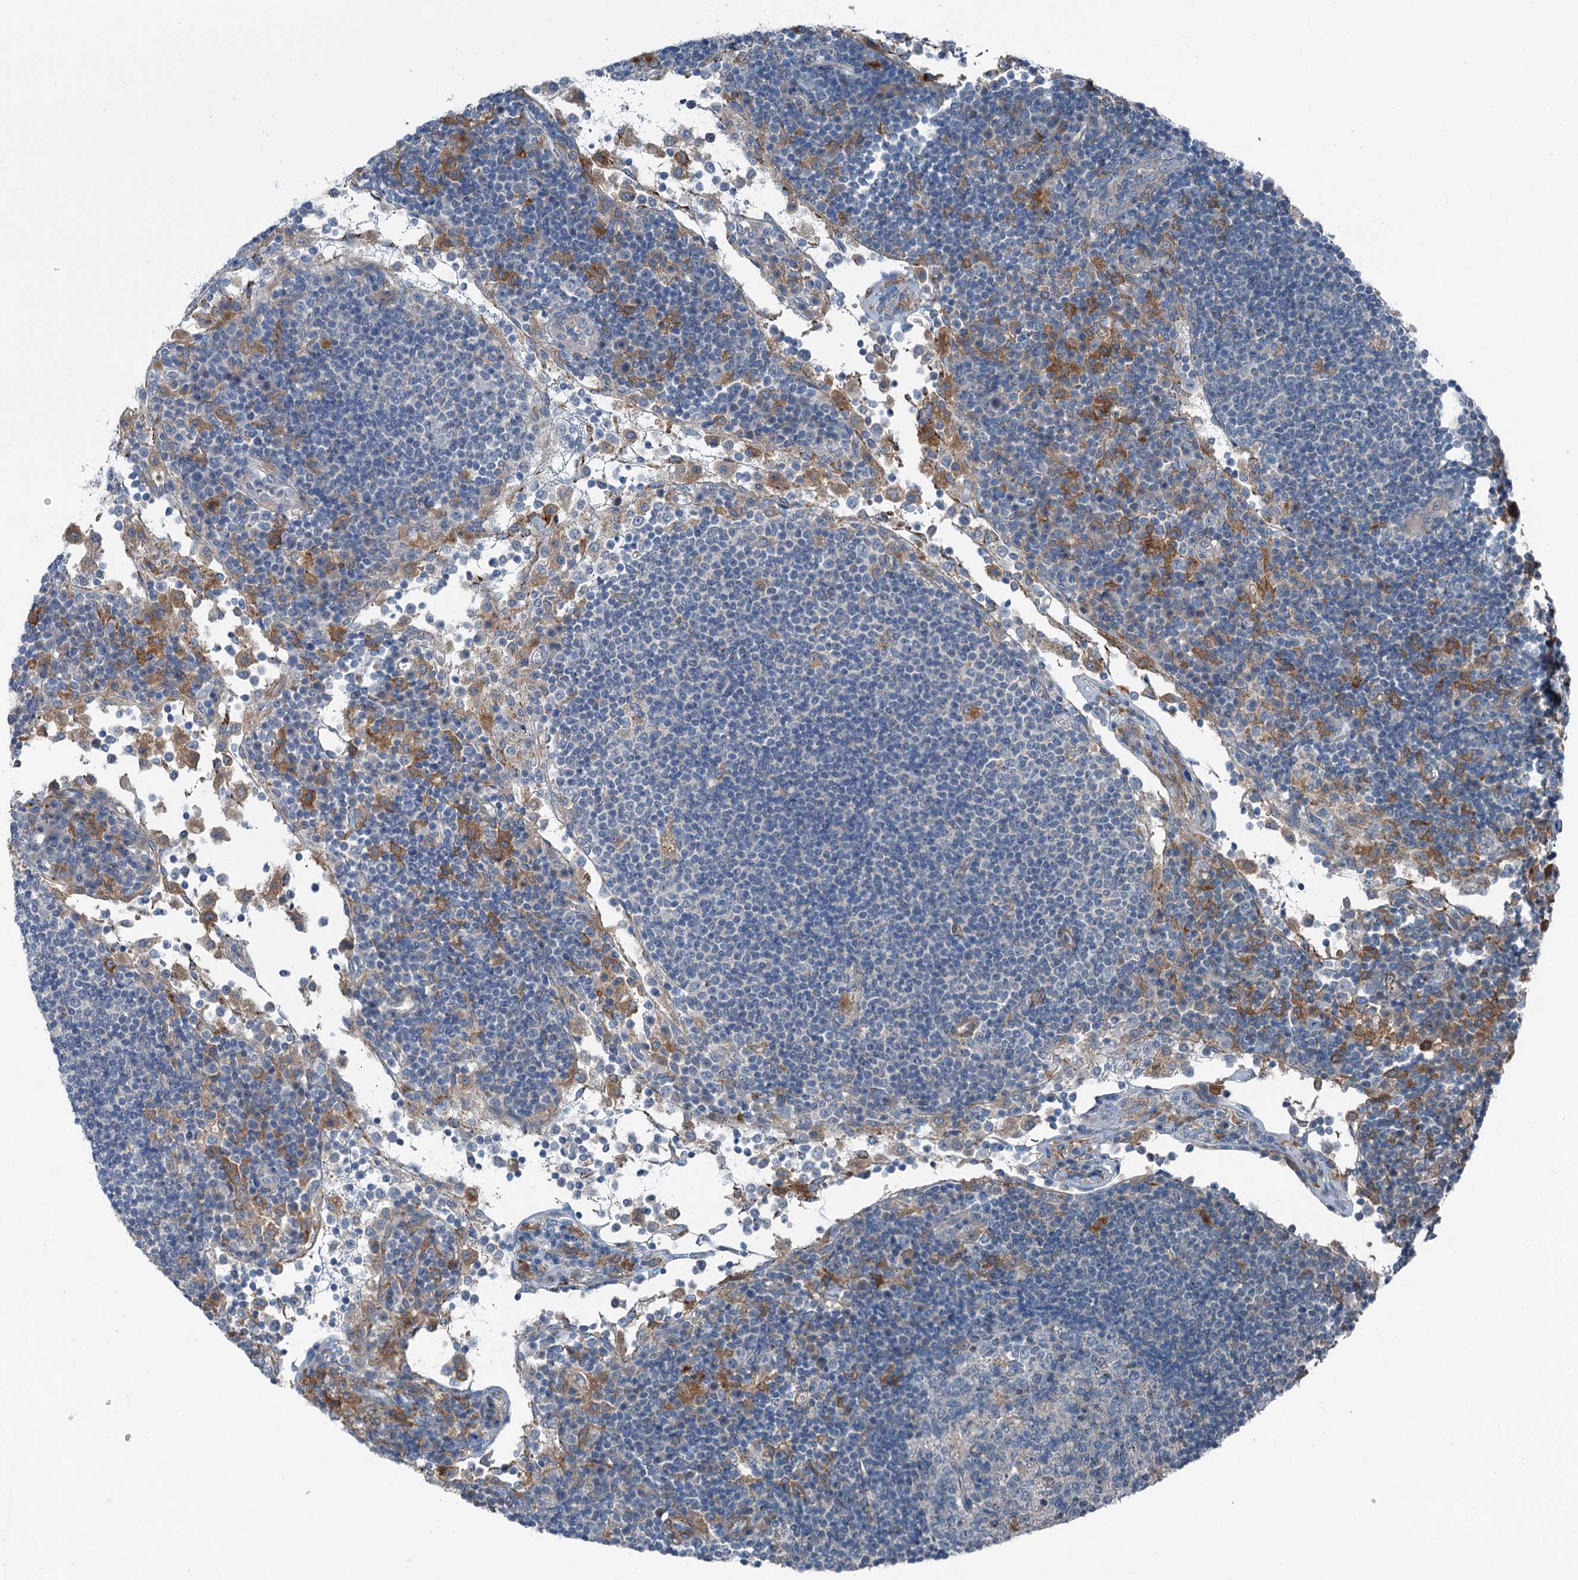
{"staining": {"intensity": "negative", "quantity": "none", "location": "none"}, "tissue": "lymph node", "cell_type": "Germinal center cells", "image_type": "normal", "snomed": [{"axis": "morphology", "description": "Normal tissue, NOS"}, {"axis": "topography", "description": "Lymph node"}], "caption": "The micrograph reveals no significant expression in germinal center cells of lymph node. (Brightfield microscopy of DAB (3,3'-diaminobenzidine) immunohistochemistry (IHC) at high magnification).", "gene": "AXL", "patient": {"sex": "female", "age": 53}}